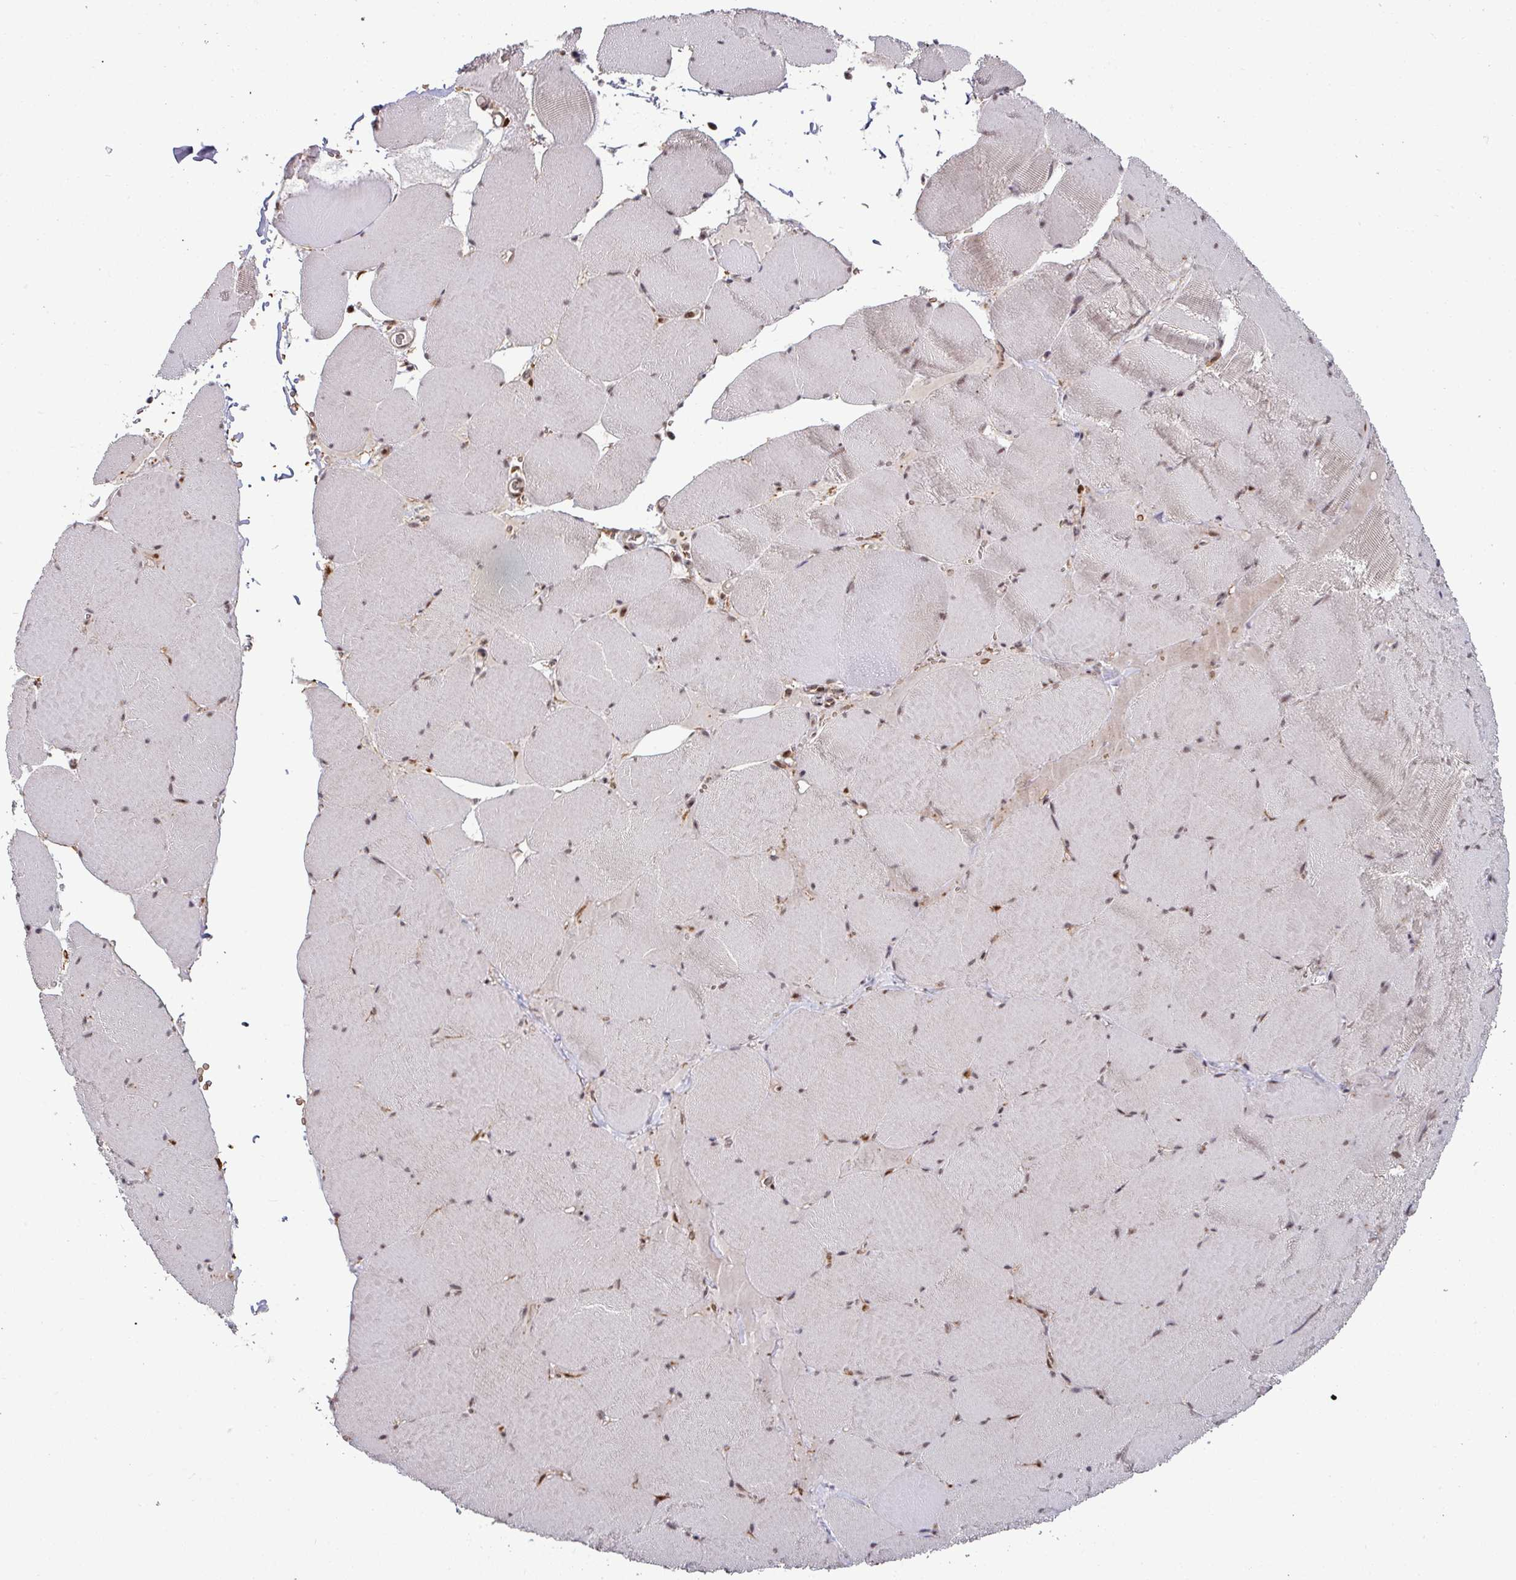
{"staining": {"intensity": "moderate", "quantity": ">75%", "location": "nuclear"}, "tissue": "skeletal muscle", "cell_type": "Myocytes", "image_type": "normal", "snomed": [{"axis": "morphology", "description": "Normal tissue, NOS"}, {"axis": "topography", "description": "Skeletal muscle"}, {"axis": "topography", "description": "Head-Neck"}], "caption": "Protein expression analysis of unremarkable skeletal muscle reveals moderate nuclear staining in about >75% of myocytes. (DAB = brown stain, brightfield microscopy at high magnification).", "gene": "PHF23", "patient": {"sex": "male", "age": 66}}